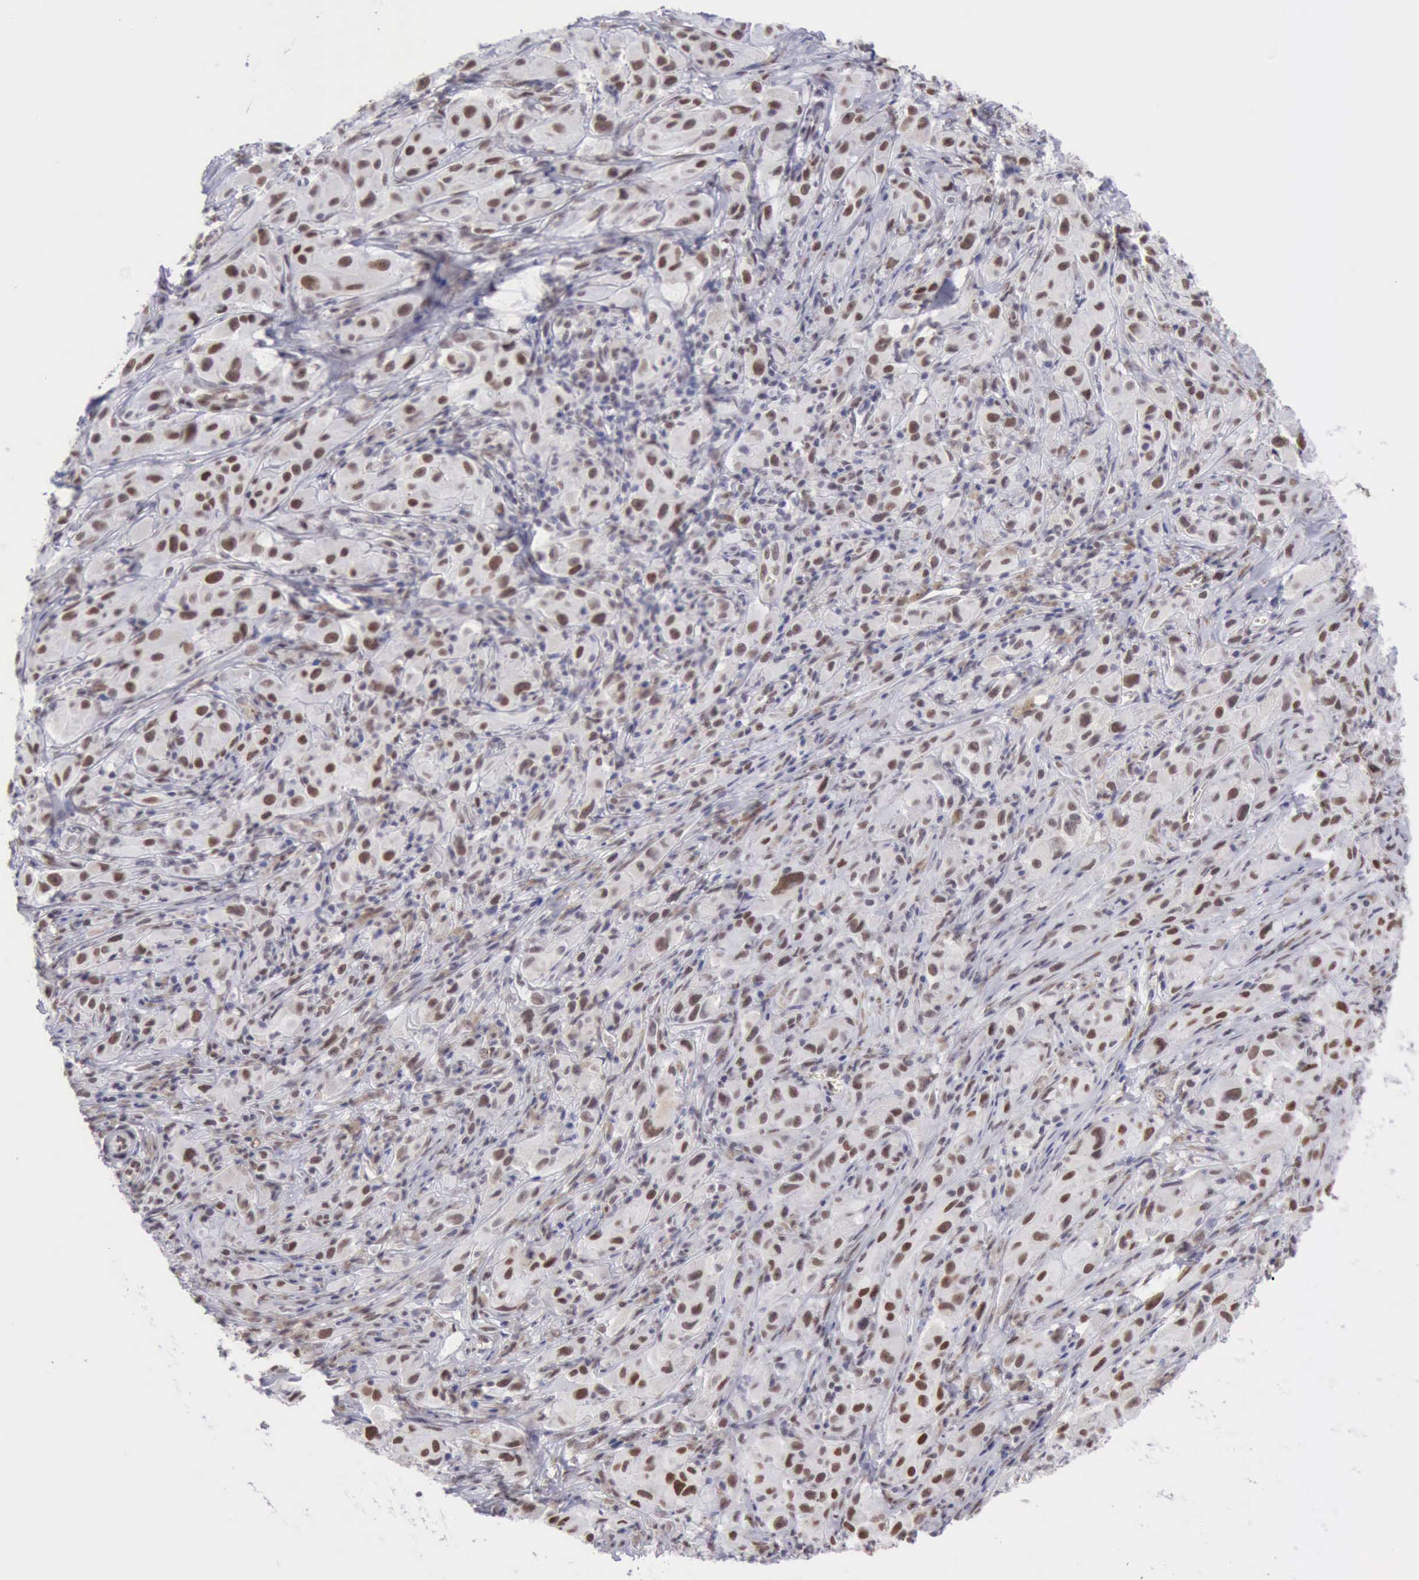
{"staining": {"intensity": "moderate", "quantity": "25%-75%", "location": "nuclear"}, "tissue": "melanoma", "cell_type": "Tumor cells", "image_type": "cancer", "snomed": [{"axis": "morphology", "description": "Malignant melanoma, NOS"}, {"axis": "topography", "description": "Skin"}], "caption": "Approximately 25%-75% of tumor cells in human malignant melanoma reveal moderate nuclear protein expression as visualized by brown immunohistochemical staining.", "gene": "ERCC4", "patient": {"sex": "male", "age": 56}}